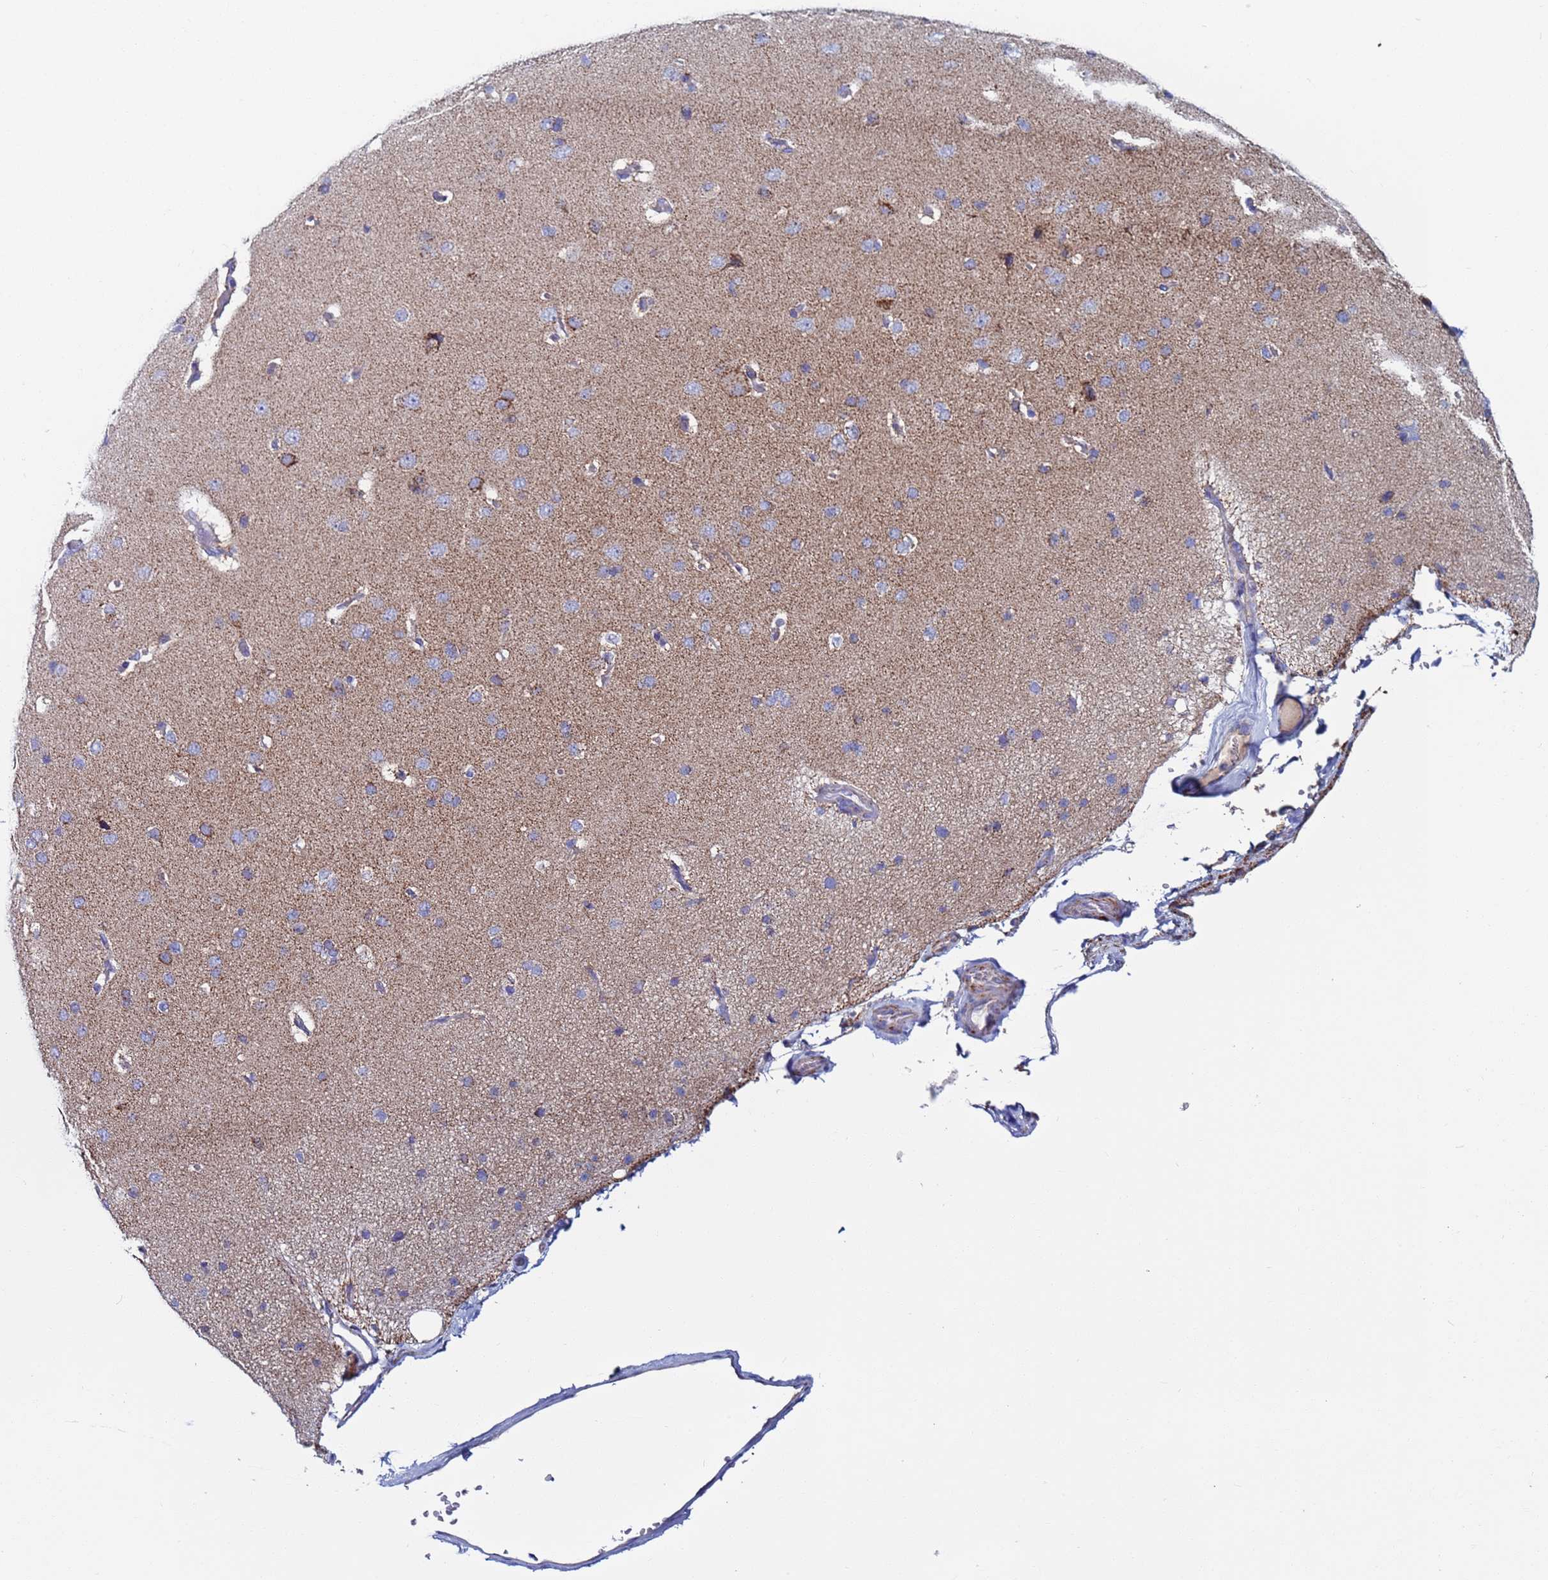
{"staining": {"intensity": "weak", "quantity": "25%-75%", "location": "cytoplasmic/membranous"}, "tissue": "cerebral cortex", "cell_type": "Endothelial cells", "image_type": "normal", "snomed": [{"axis": "morphology", "description": "Normal tissue, NOS"}, {"axis": "topography", "description": "Cerebral cortex"}], "caption": "A high-resolution micrograph shows IHC staining of unremarkable cerebral cortex, which reveals weak cytoplasmic/membranous staining in about 25%-75% of endothelial cells.", "gene": "ZBTB39", "patient": {"sex": "male", "age": 62}}